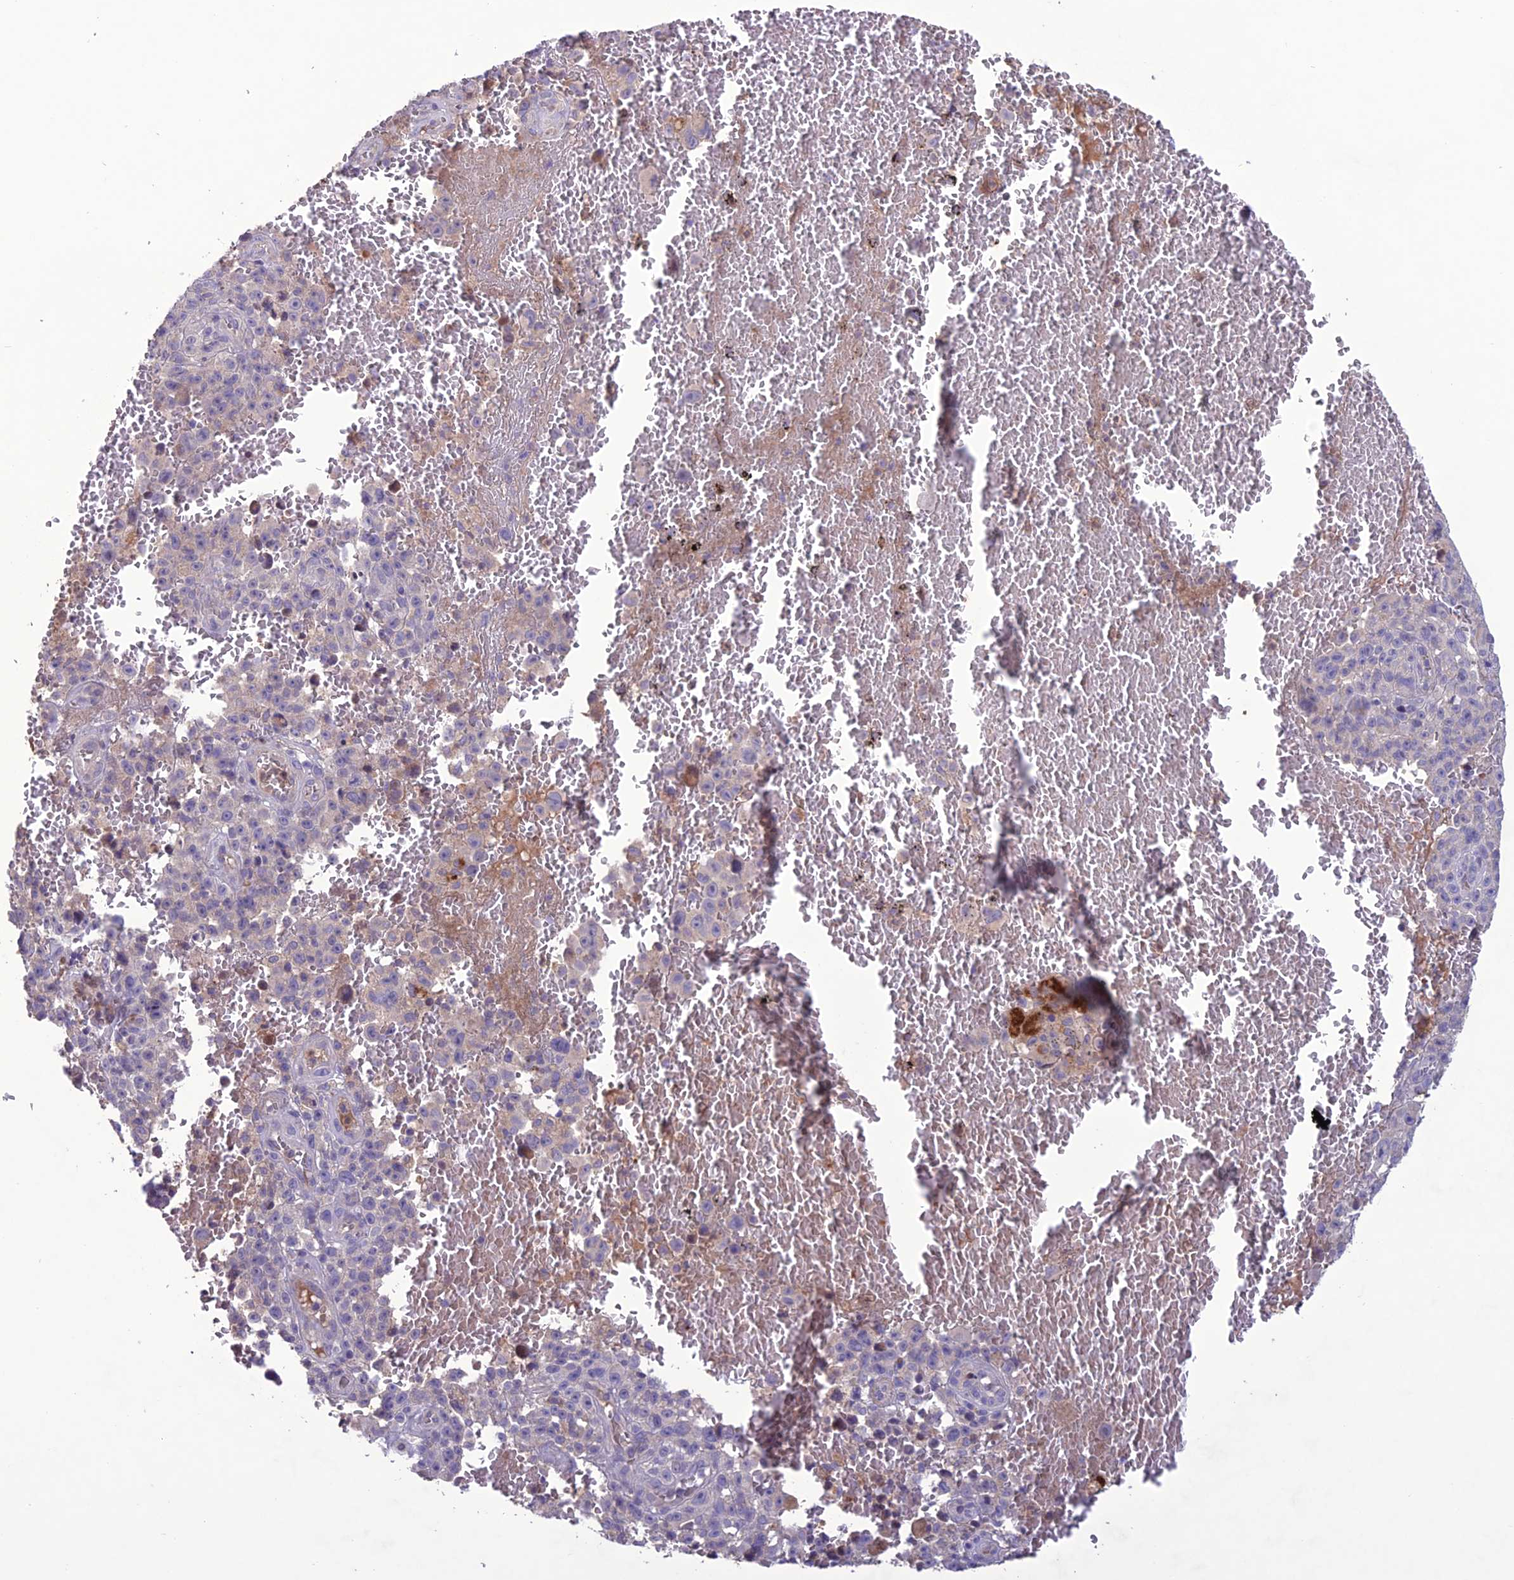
{"staining": {"intensity": "negative", "quantity": "none", "location": "none"}, "tissue": "melanoma", "cell_type": "Tumor cells", "image_type": "cancer", "snomed": [{"axis": "morphology", "description": "Malignant melanoma, NOS"}, {"axis": "topography", "description": "Skin"}], "caption": "Melanoma was stained to show a protein in brown. There is no significant expression in tumor cells. (IHC, brightfield microscopy, high magnification).", "gene": "C2orf76", "patient": {"sex": "female", "age": 82}}